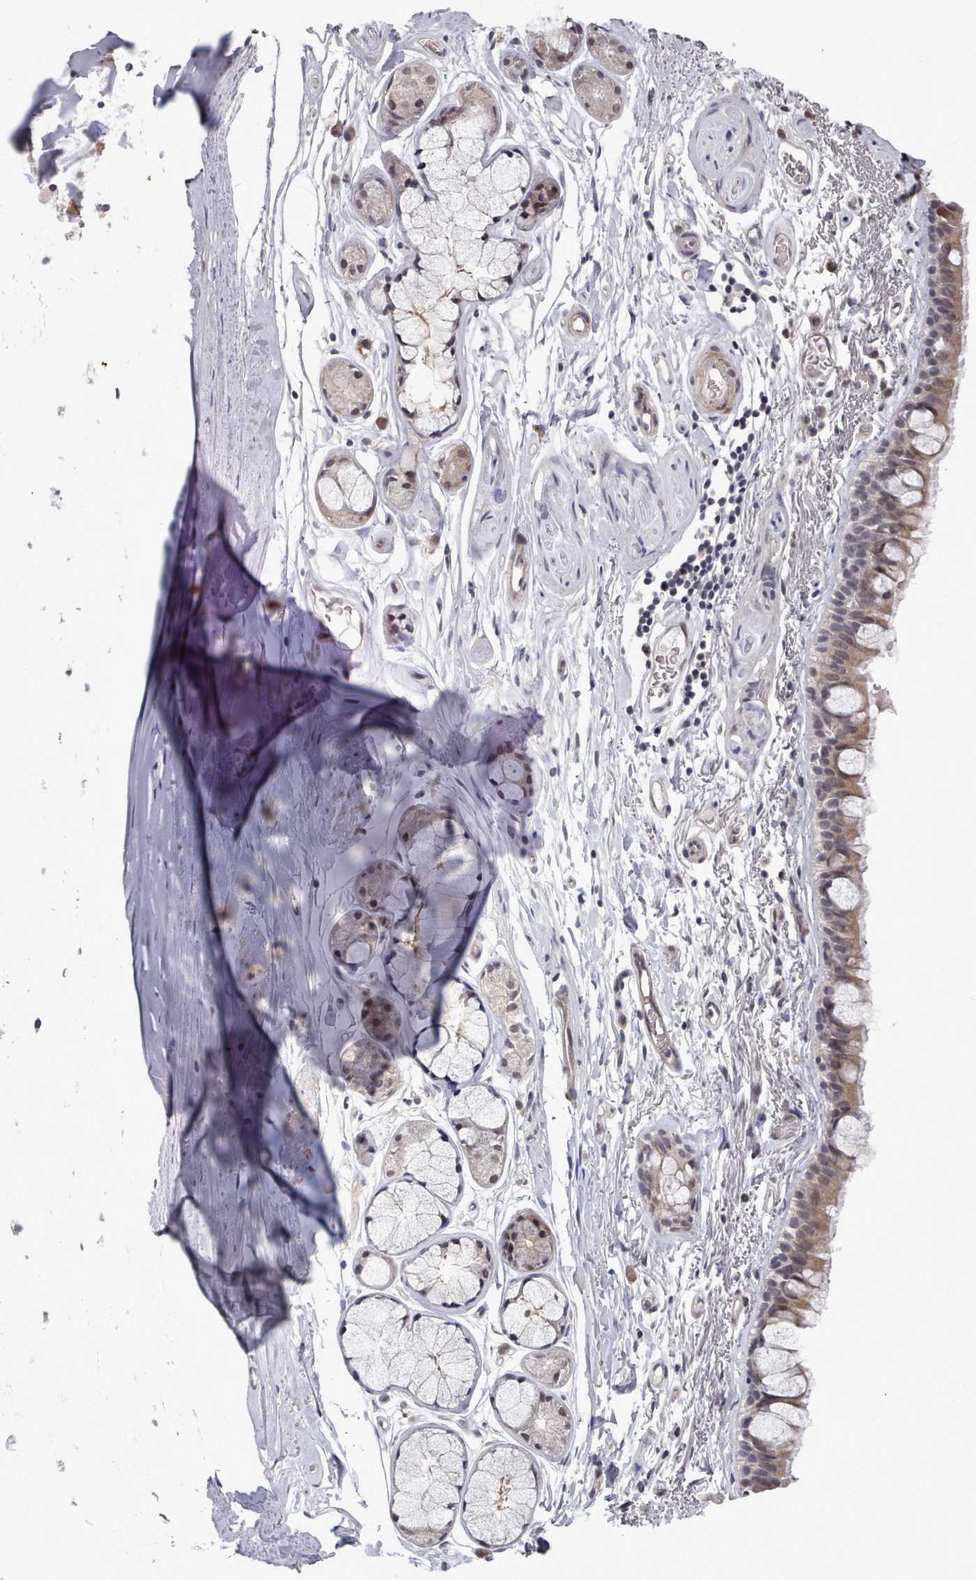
{"staining": {"intensity": "negative", "quantity": "none", "location": "none"}, "tissue": "adipose tissue", "cell_type": "Adipocytes", "image_type": "normal", "snomed": [{"axis": "morphology", "description": "Normal tissue, NOS"}, {"axis": "topography", "description": "Lymph node"}, {"axis": "topography", "description": "Bronchus"}], "caption": "Immunohistochemistry of benign human adipose tissue exhibits no positivity in adipocytes. (Immunohistochemistry, brightfield microscopy, high magnification).", "gene": "HYAL3", "patient": {"sex": "male", "age": 63}}